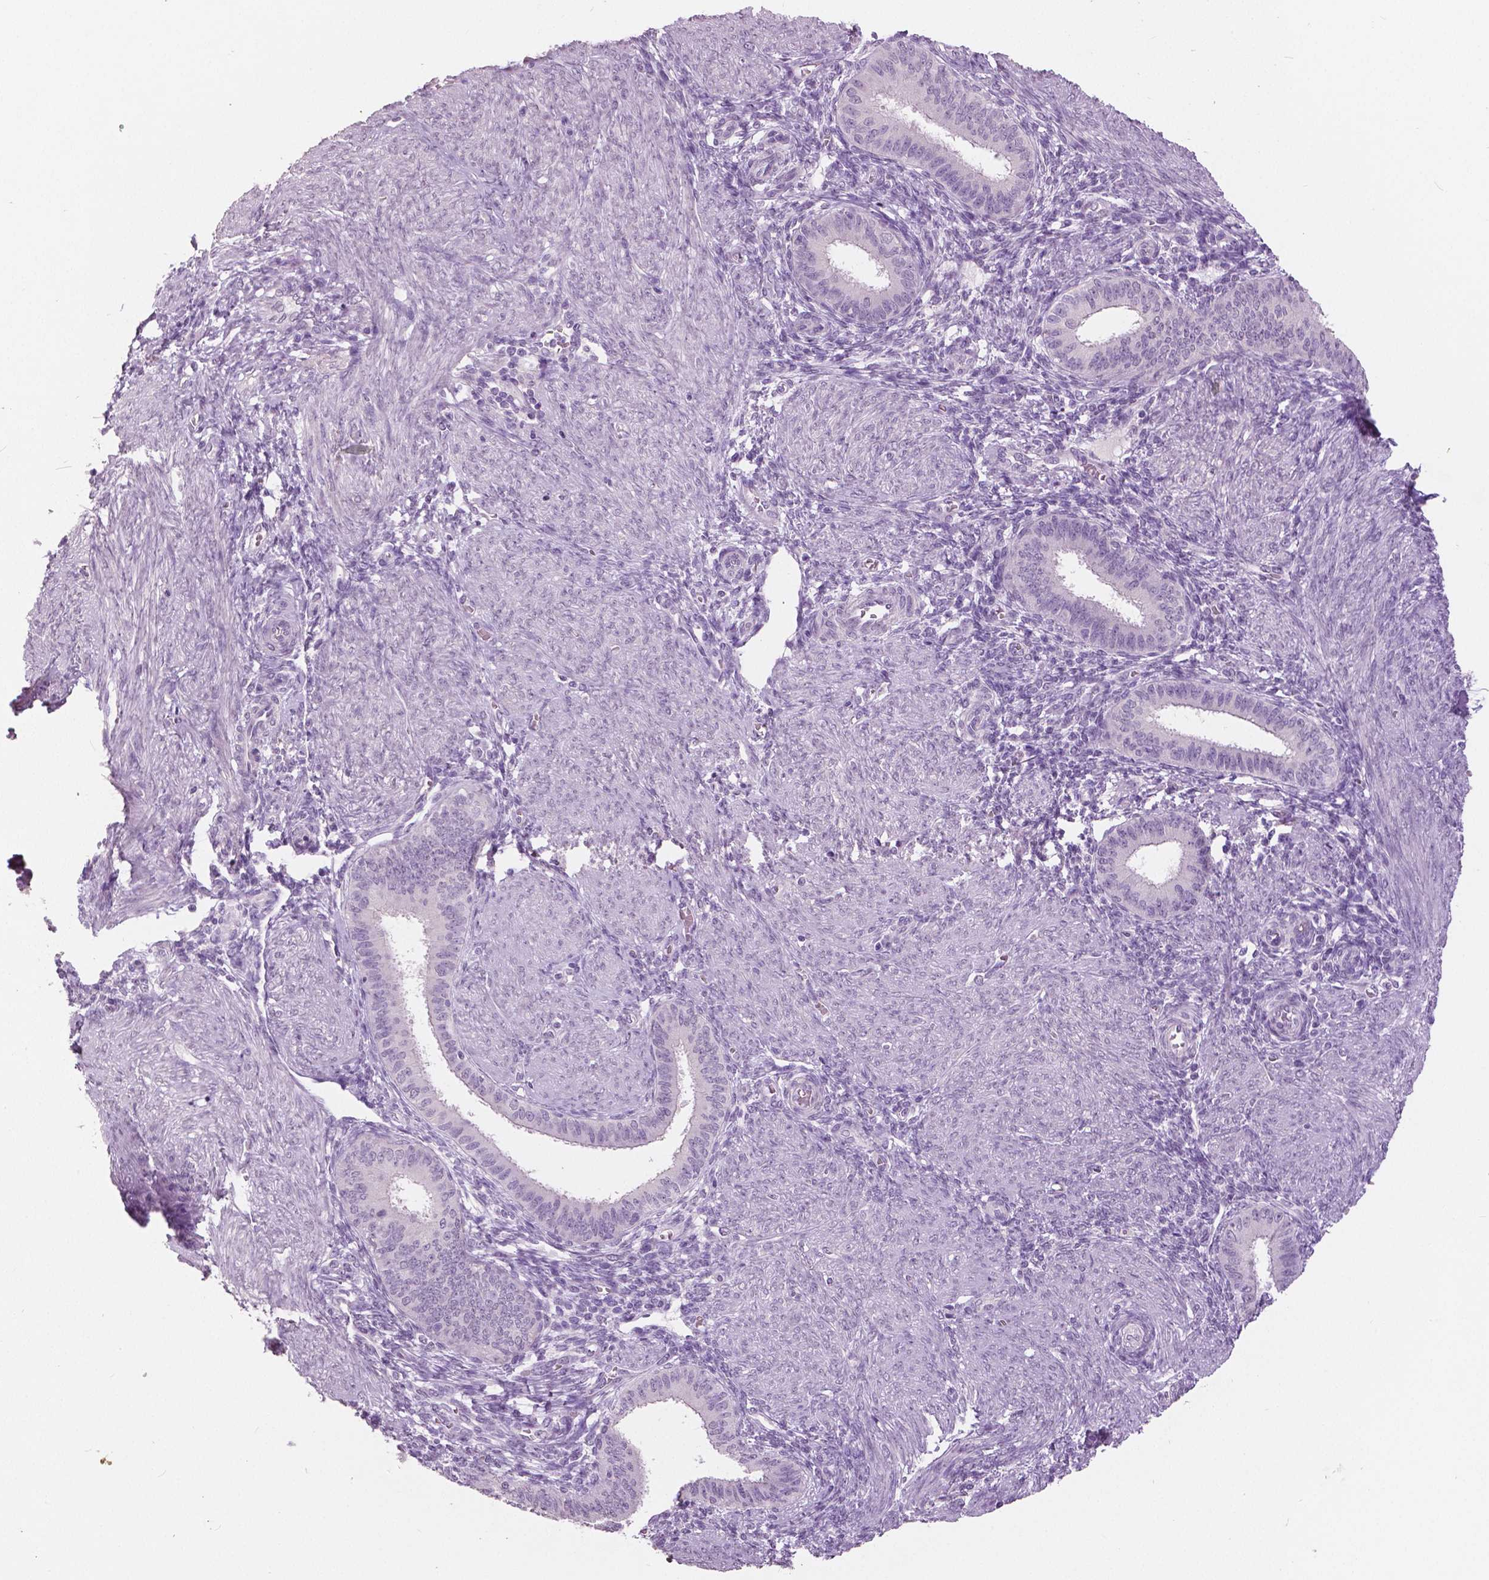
{"staining": {"intensity": "negative", "quantity": "none", "location": "none"}, "tissue": "endometrium", "cell_type": "Cells in endometrial stroma", "image_type": "normal", "snomed": [{"axis": "morphology", "description": "Normal tissue, NOS"}, {"axis": "topography", "description": "Endometrium"}], "caption": "Benign endometrium was stained to show a protein in brown. There is no significant staining in cells in endometrial stroma.", "gene": "GRIN2A", "patient": {"sex": "female", "age": 39}}